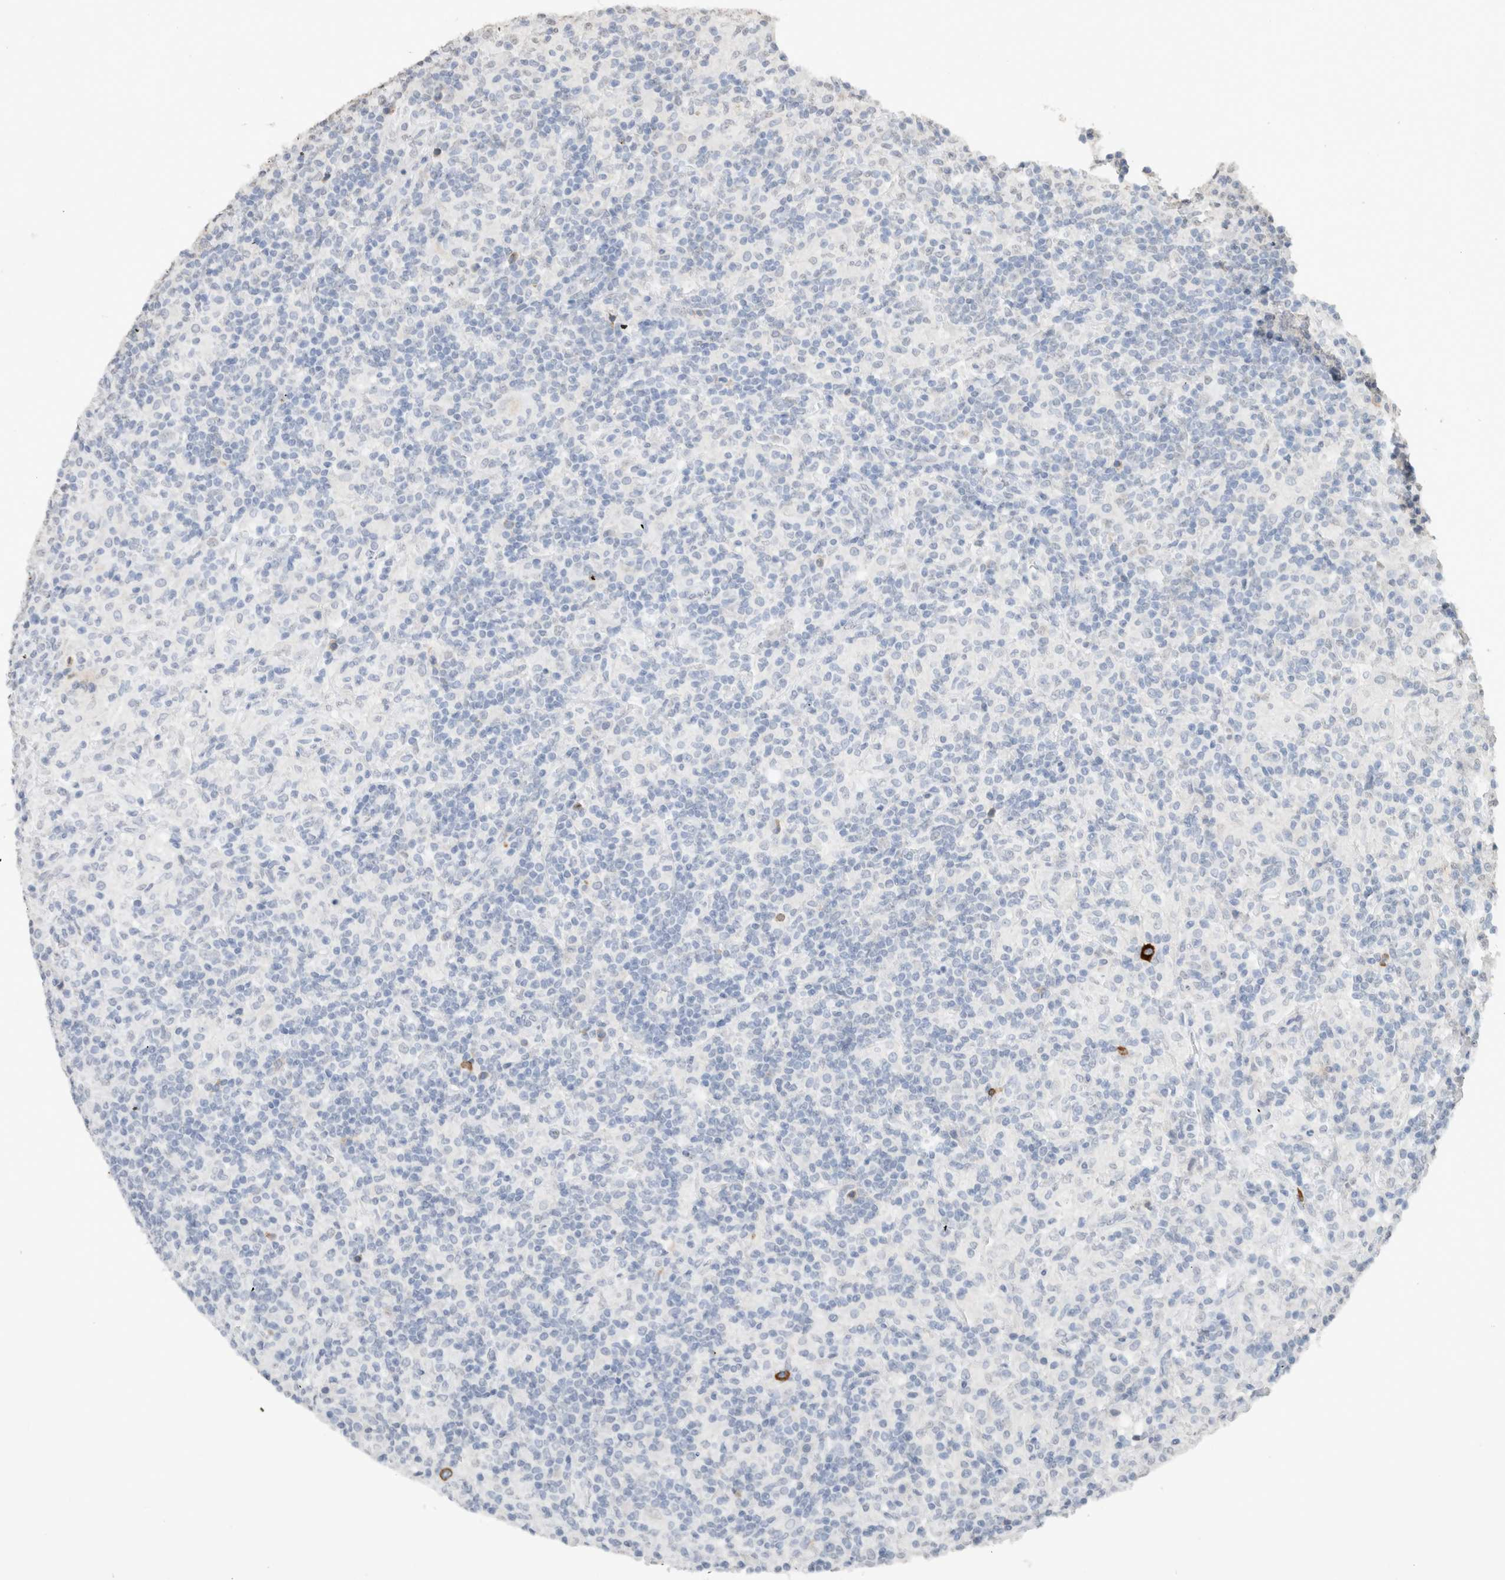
{"staining": {"intensity": "negative", "quantity": "none", "location": "none"}, "tissue": "lymphoma", "cell_type": "Tumor cells", "image_type": "cancer", "snomed": [{"axis": "morphology", "description": "Hodgkin's disease, NOS"}, {"axis": "topography", "description": "Lymph node"}], "caption": "Tumor cells show no significant protein expression in Hodgkin's disease.", "gene": "CD80", "patient": {"sex": "male", "age": 70}}